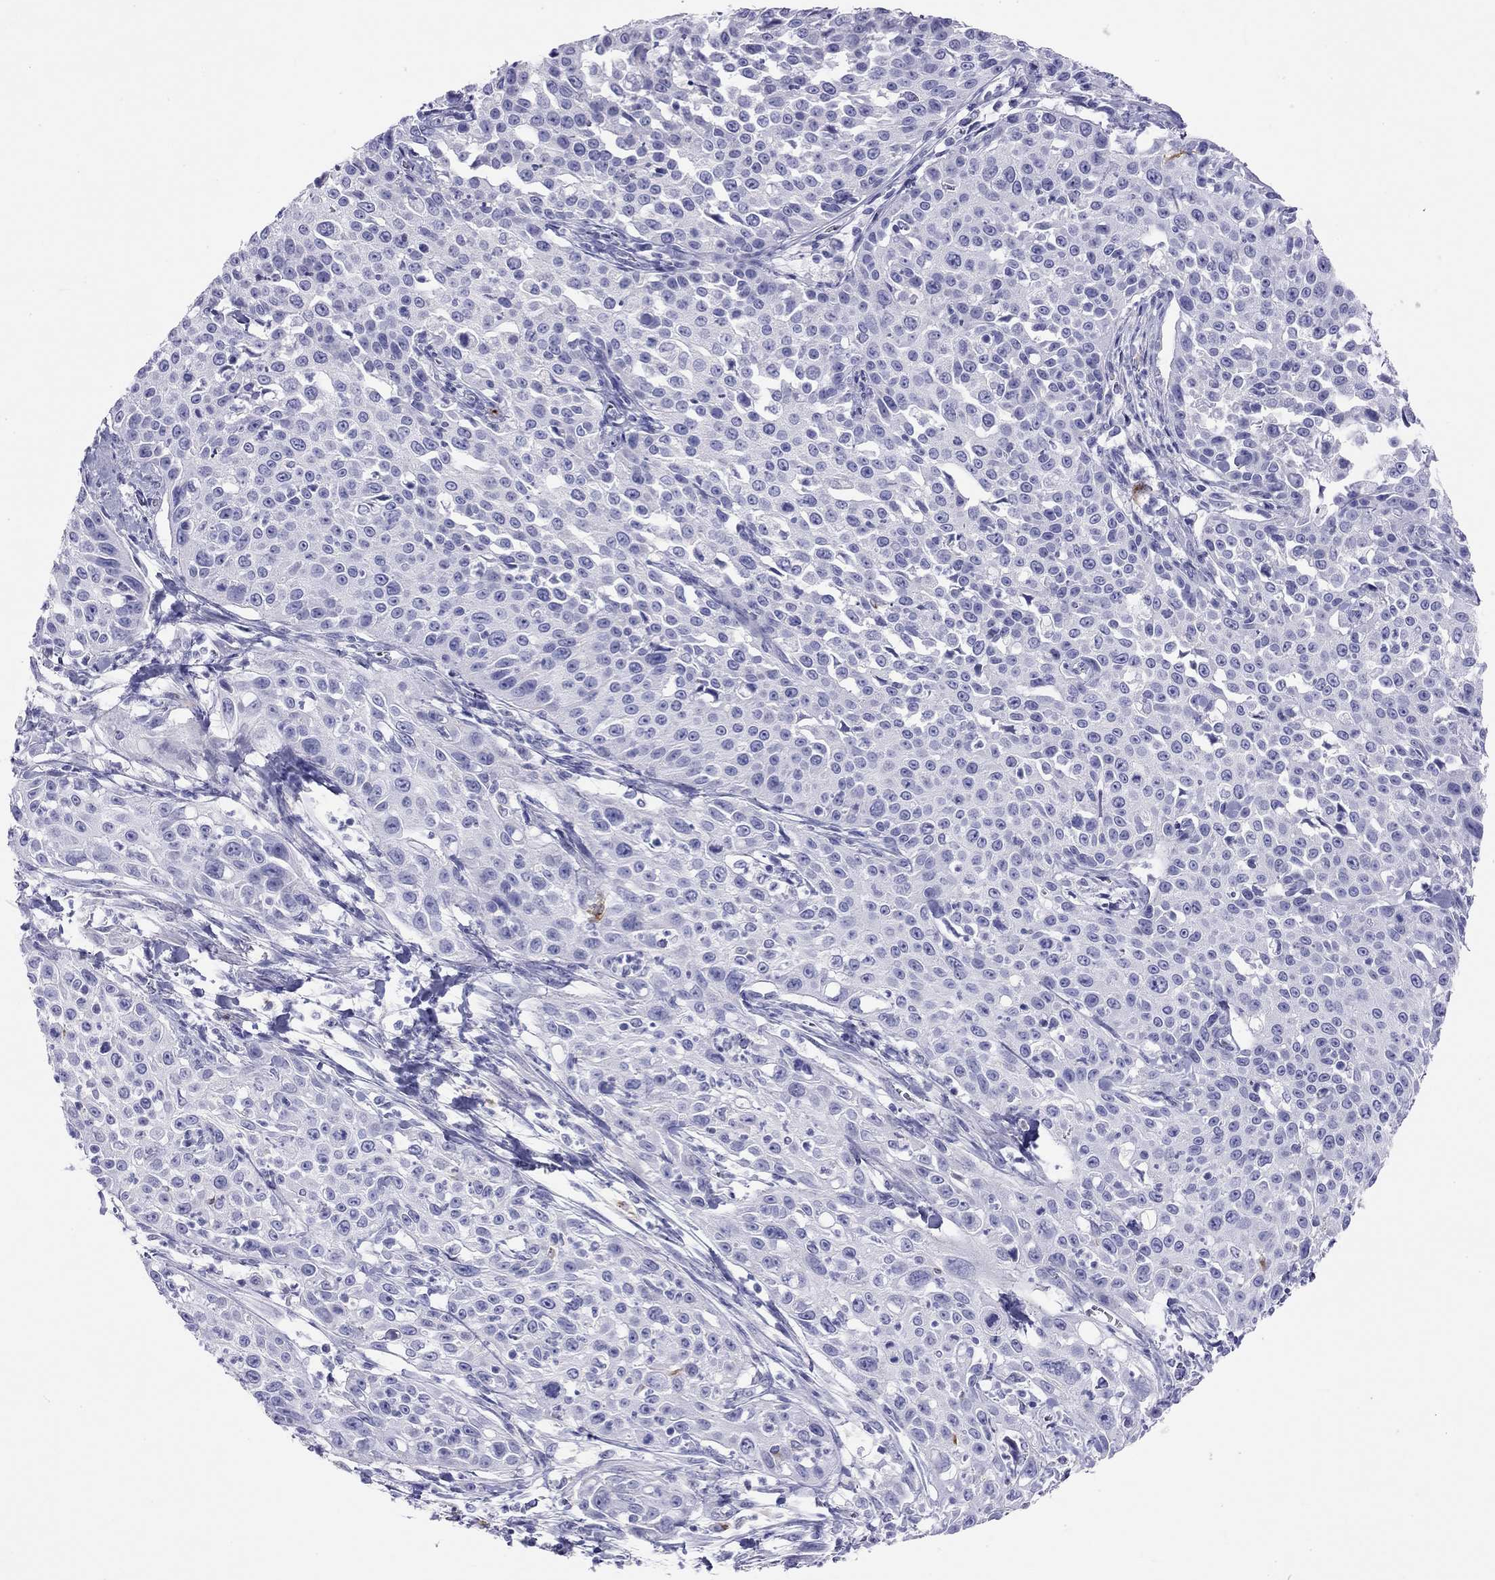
{"staining": {"intensity": "negative", "quantity": "none", "location": "none"}, "tissue": "cervical cancer", "cell_type": "Tumor cells", "image_type": "cancer", "snomed": [{"axis": "morphology", "description": "Squamous cell carcinoma, NOS"}, {"axis": "topography", "description": "Cervix"}], "caption": "This is an immunohistochemistry micrograph of human cervical squamous cell carcinoma. There is no expression in tumor cells.", "gene": "HLA-DQB2", "patient": {"sex": "female", "age": 26}}